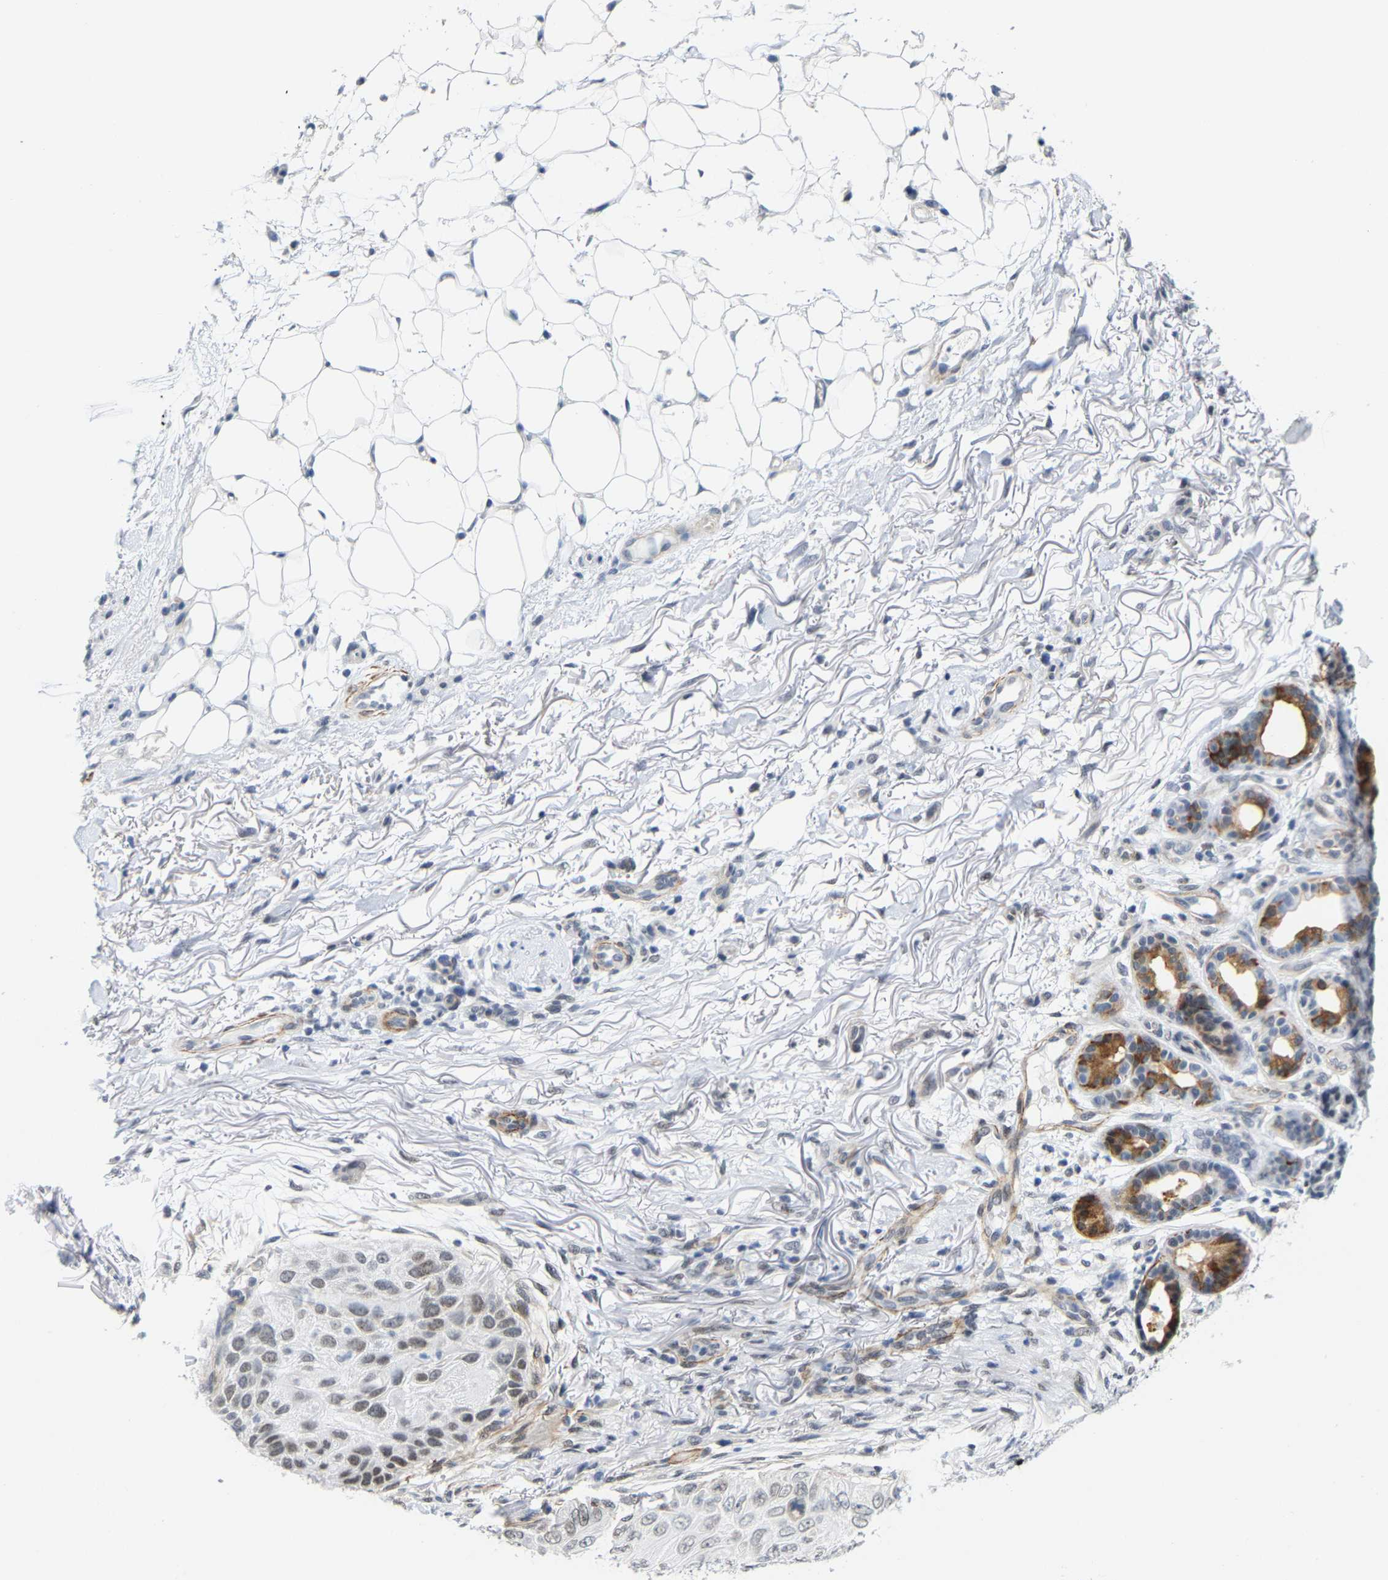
{"staining": {"intensity": "weak", "quantity": "25%-75%", "location": "nuclear"}, "tissue": "skin cancer", "cell_type": "Tumor cells", "image_type": "cancer", "snomed": [{"axis": "morphology", "description": "Squamous cell carcinoma, NOS"}, {"axis": "topography", "description": "Skin"}], "caption": "Immunohistochemistry of human skin squamous cell carcinoma displays low levels of weak nuclear positivity in approximately 25%-75% of tumor cells.", "gene": "FAM180A", "patient": {"sex": "female", "age": 77}}